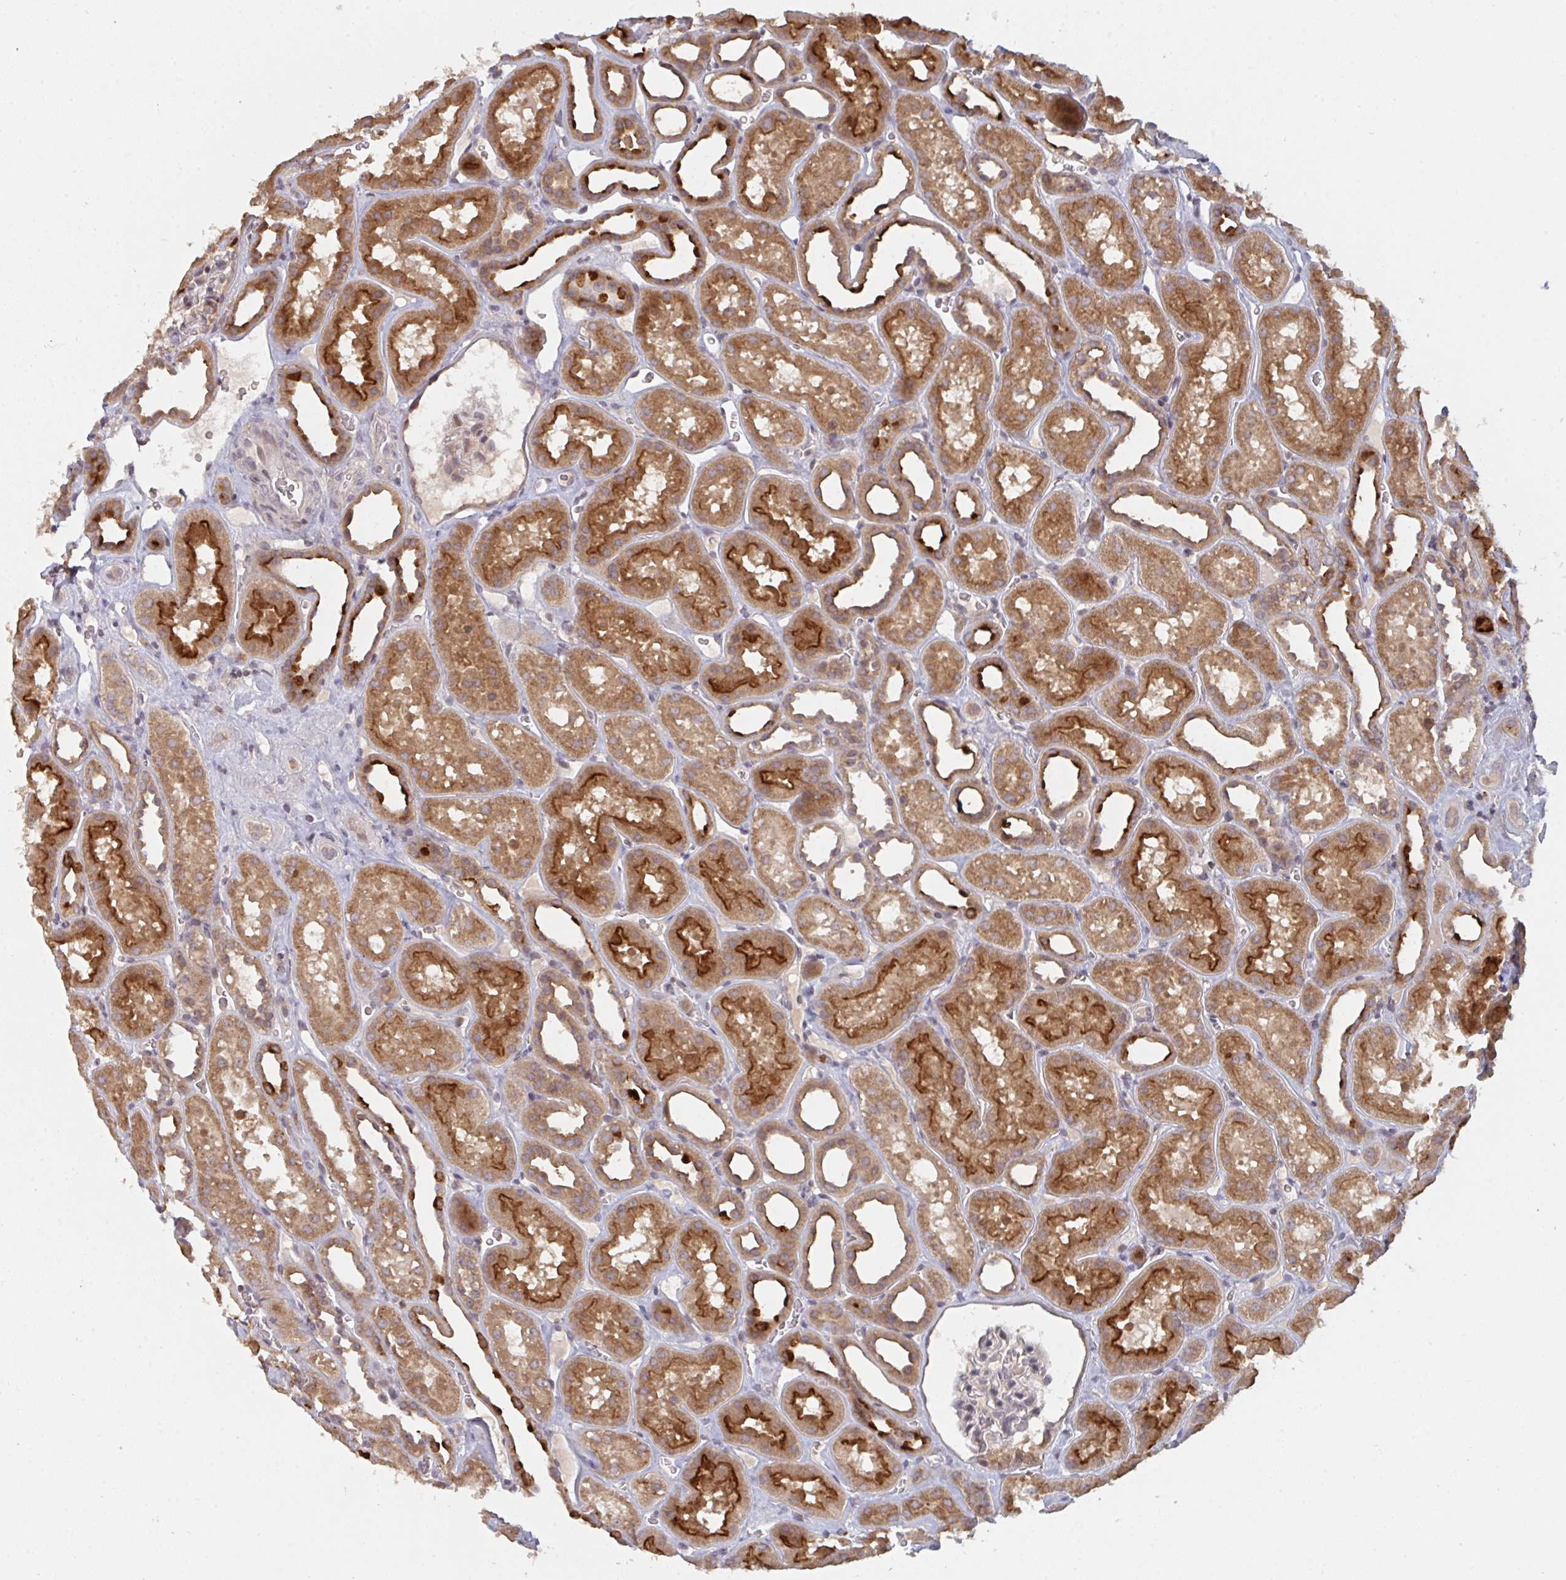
{"staining": {"intensity": "weak", "quantity": "25%-75%", "location": "nuclear"}, "tissue": "kidney", "cell_type": "Cells in glomeruli", "image_type": "normal", "snomed": [{"axis": "morphology", "description": "Normal tissue, NOS"}, {"axis": "topography", "description": "Kidney"}], "caption": "This is an image of immunohistochemistry staining of normal kidney, which shows weak staining in the nuclear of cells in glomeruli.", "gene": "DCST1", "patient": {"sex": "female", "age": 41}}